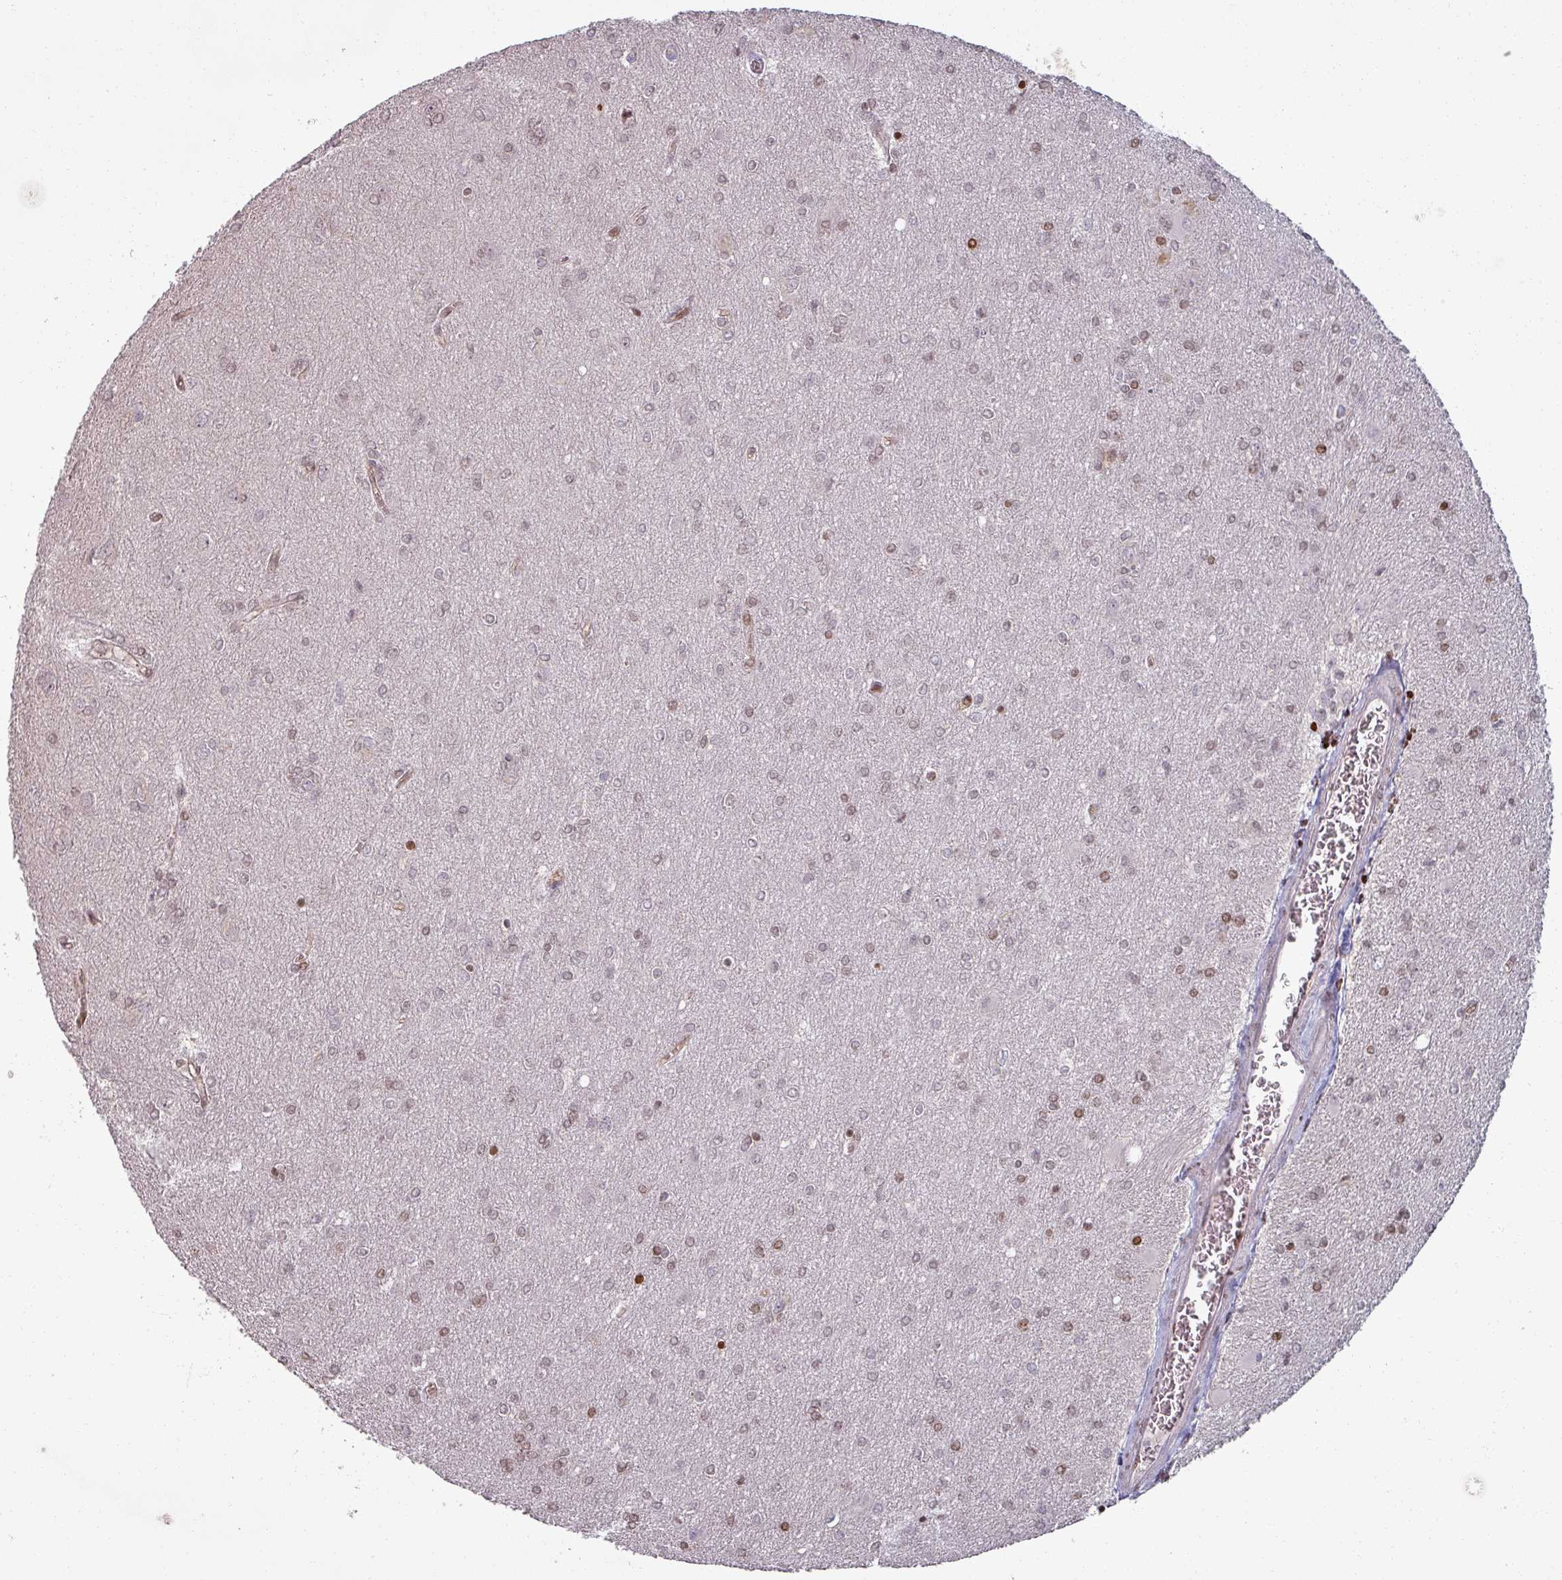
{"staining": {"intensity": "weak", "quantity": "25%-75%", "location": "nuclear"}, "tissue": "glioma", "cell_type": "Tumor cells", "image_type": "cancer", "snomed": [{"axis": "morphology", "description": "Glioma, malignant, High grade"}, {"axis": "topography", "description": "Brain"}], "caption": "Protein staining of glioma tissue exhibits weak nuclear expression in approximately 25%-75% of tumor cells.", "gene": "NCOR1", "patient": {"sex": "male", "age": 67}}